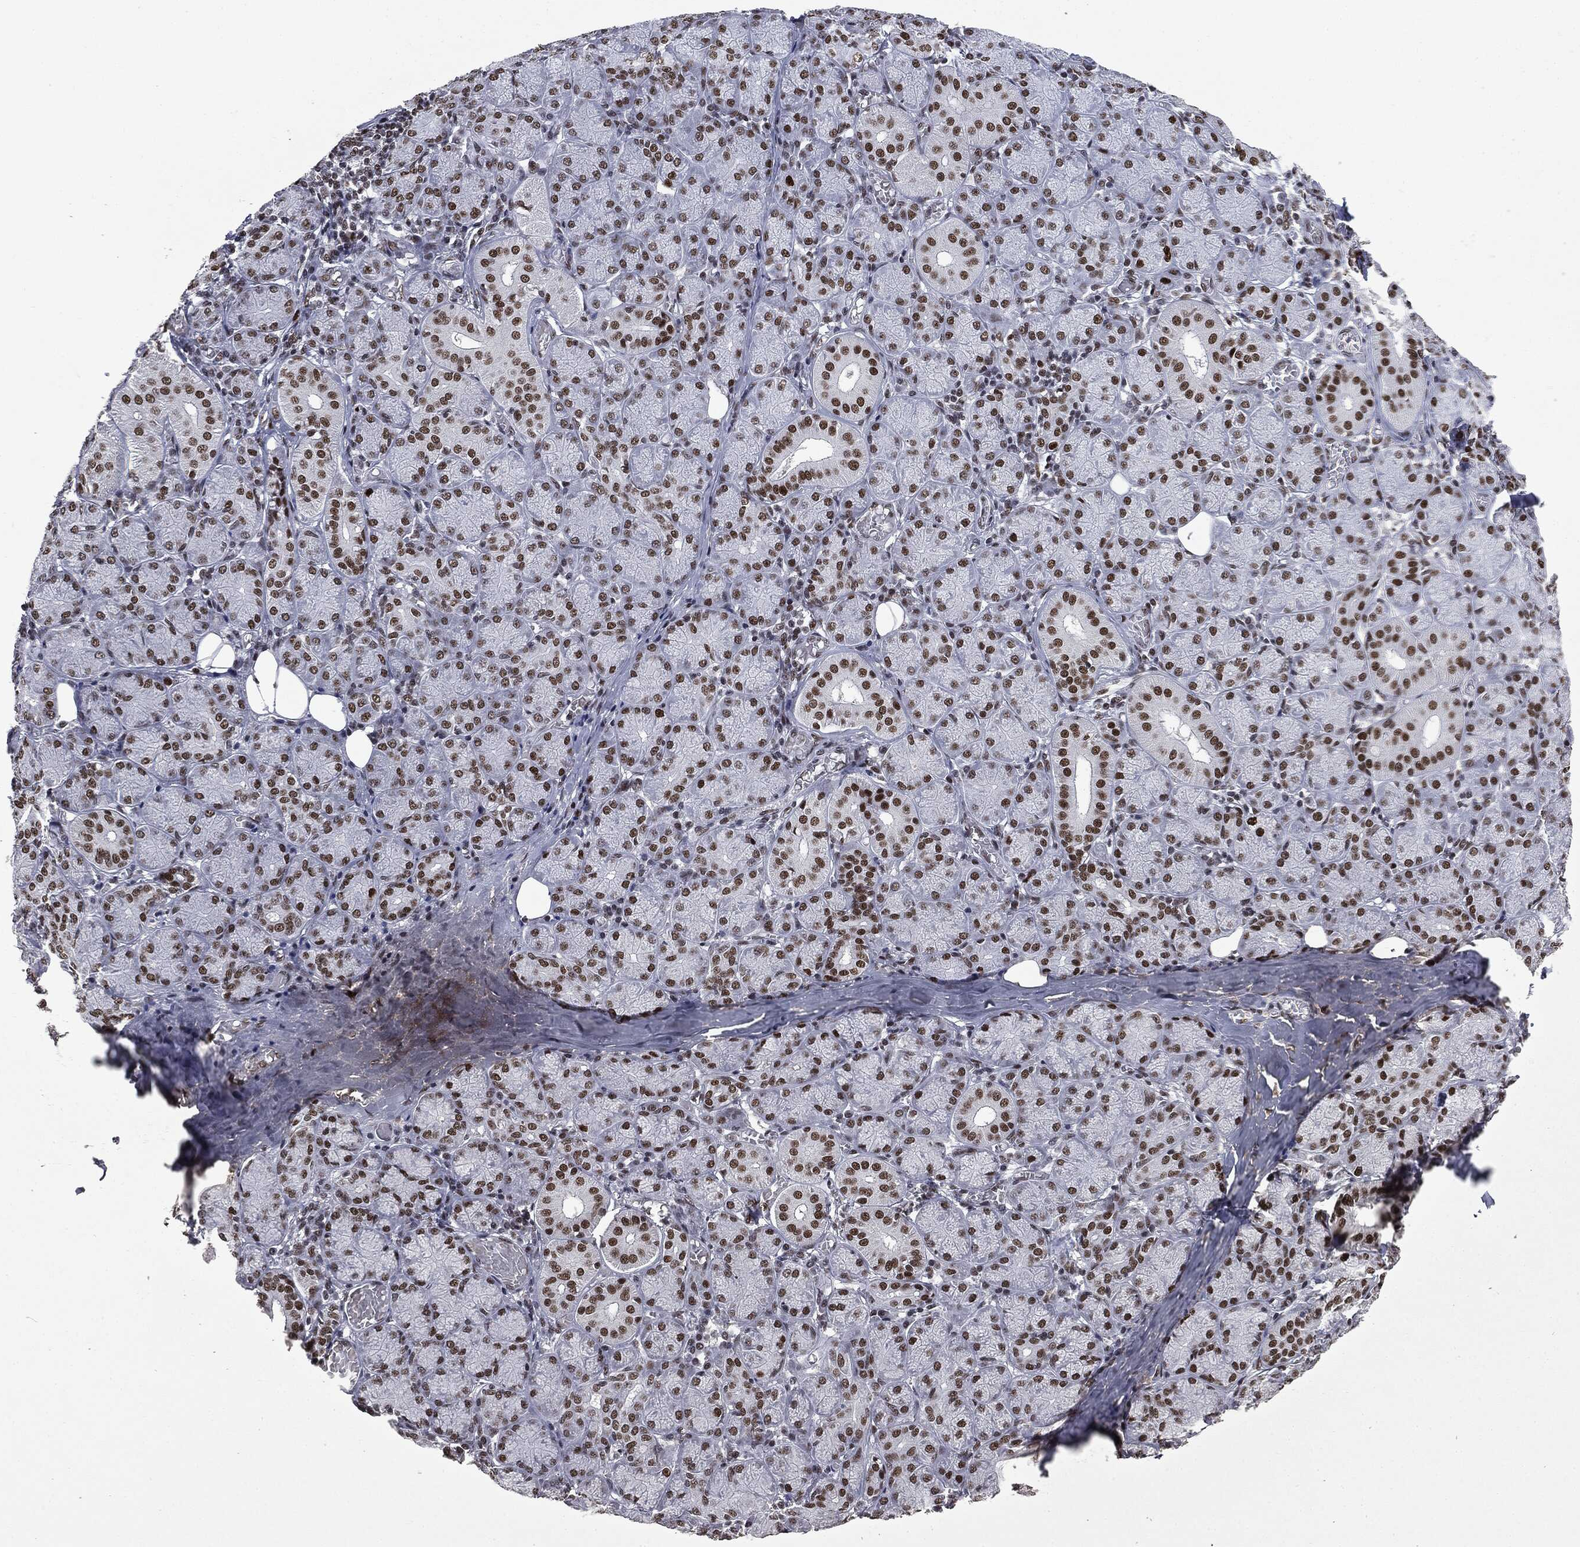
{"staining": {"intensity": "strong", "quantity": ">75%", "location": "nuclear"}, "tissue": "salivary gland", "cell_type": "Glandular cells", "image_type": "normal", "snomed": [{"axis": "morphology", "description": "Normal tissue, NOS"}, {"axis": "topography", "description": "Salivary gland"}, {"axis": "topography", "description": "Peripheral nerve tissue"}], "caption": "This micrograph shows benign salivary gland stained with immunohistochemistry (IHC) to label a protein in brown. The nuclear of glandular cells show strong positivity for the protein. Nuclei are counter-stained blue.", "gene": "MSH2", "patient": {"sex": "female", "age": 24}}